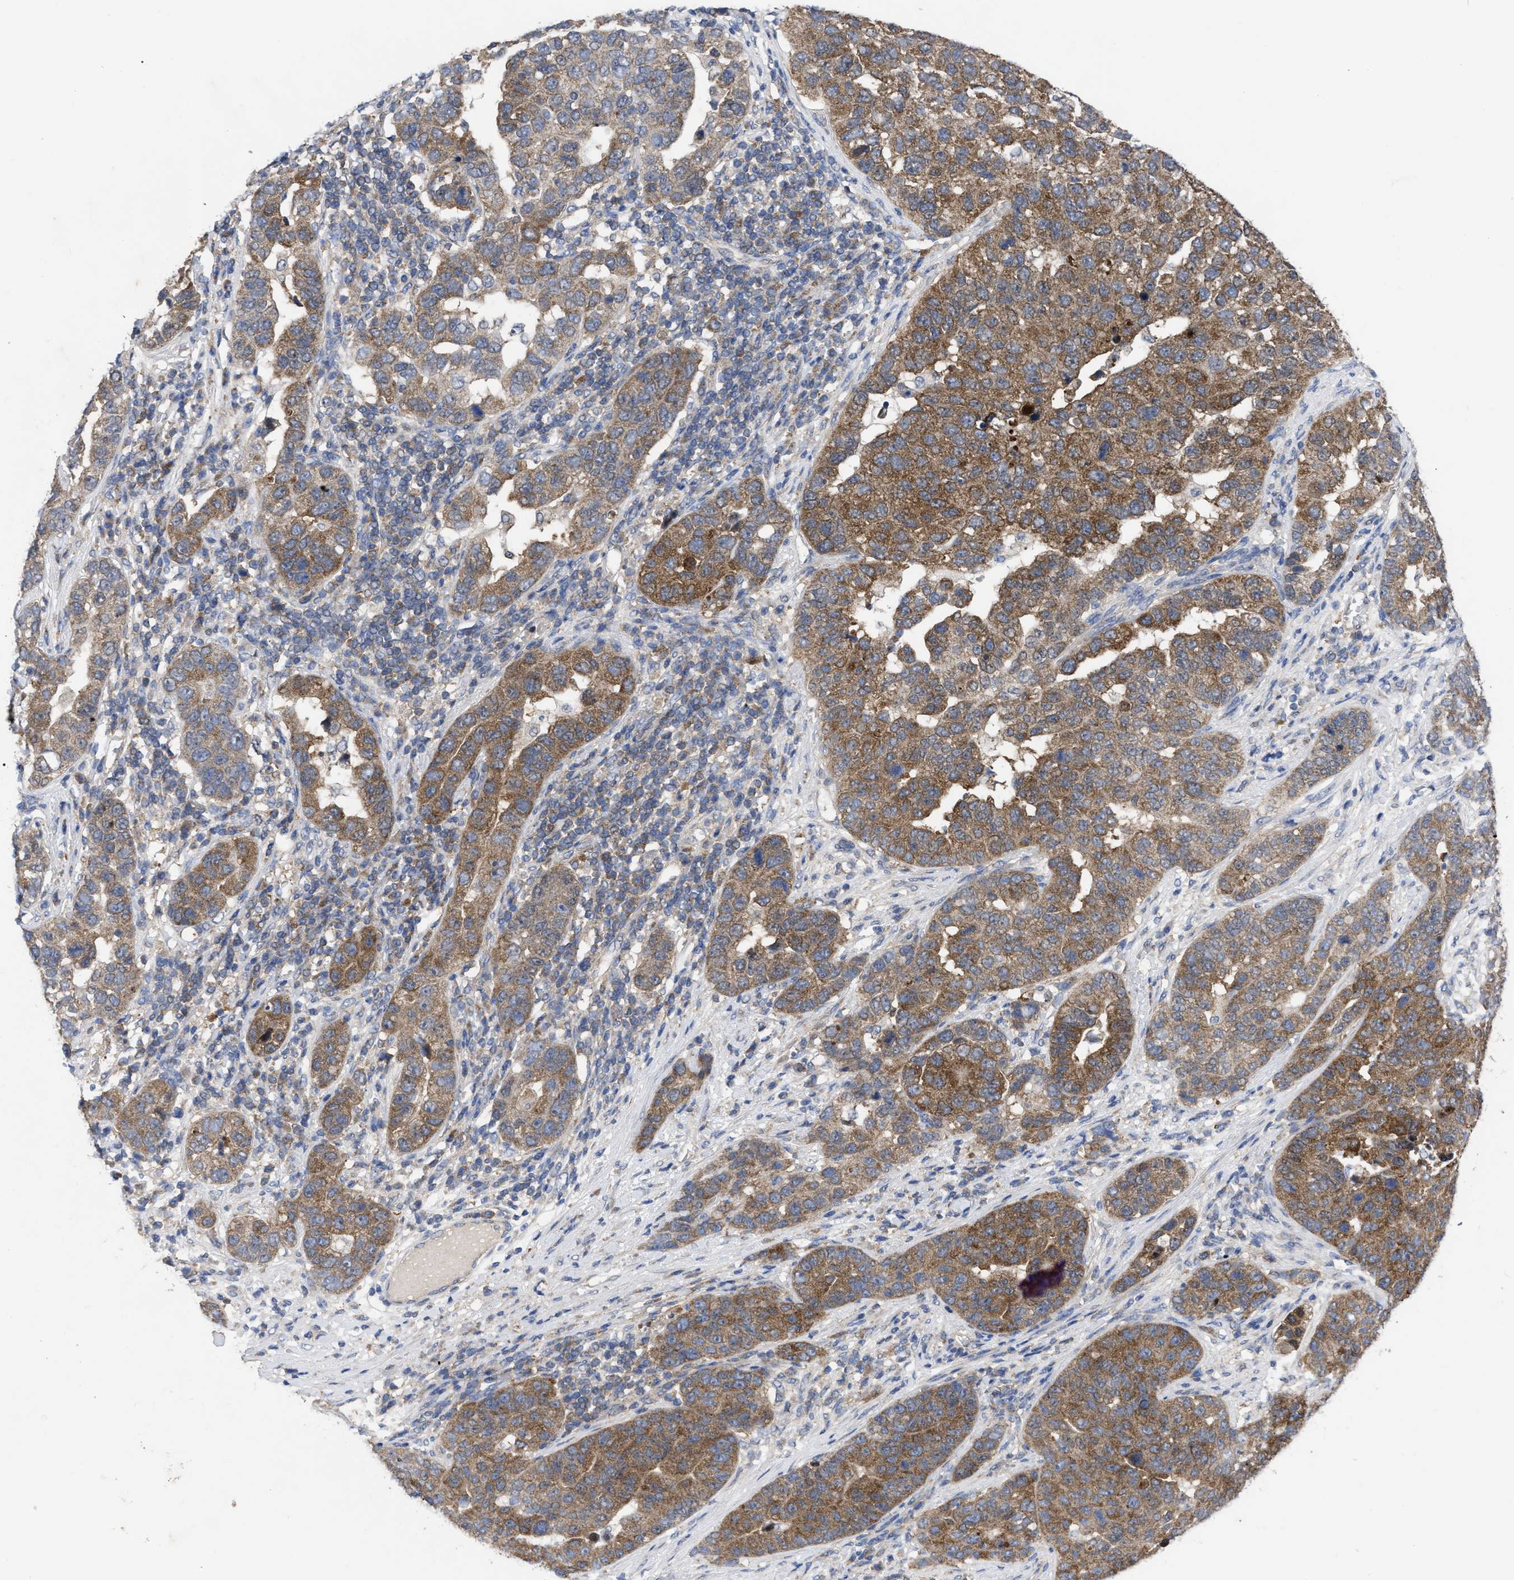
{"staining": {"intensity": "moderate", "quantity": ">75%", "location": "cytoplasmic/membranous"}, "tissue": "pancreatic cancer", "cell_type": "Tumor cells", "image_type": "cancer", "snomed": [{"axis": "morphology", "description": "Adenocarcinoma, NOS"}, {"axis": "topography", "description": "Pancreas"}], "caption": "Protein staining of pancreatic cancer (adenocarcinoma) tissue displays moderate cytoplasmic/membranous positivity in approximately >75% of tumor cells.", "gene": "TCP1", "patient": {"sex": "female", "age": 61}}